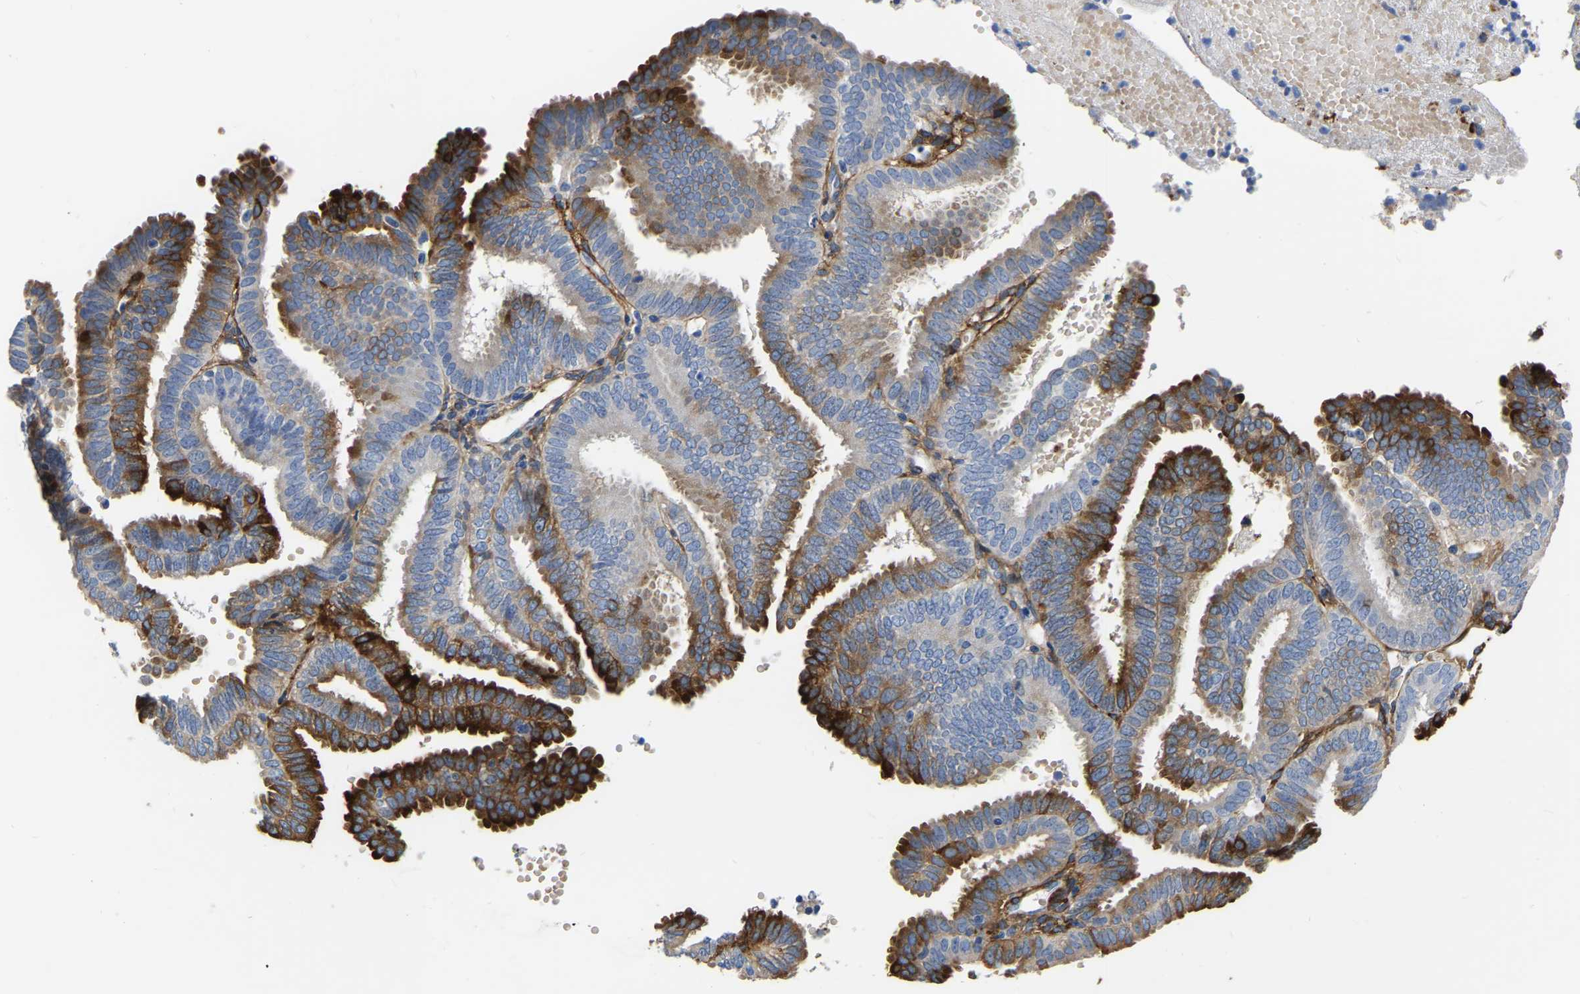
{"staining": {"intensity": "moderate", "quantity": "25%-75%", "location": "cytoplasmic/membranous"}, "tissue": "endometrial cancer", "cell_type": "Tumor cells", "image_type": "cancer", "snomed": [{"axis": "morphology", "description": "Adenocarcinoma, NOS"}, {"axis": "topography", "description": "Endometrium"}], "caption": "This image demonstrates IHC staining of human endometrial cancer (adenocarcinoma), with medium moderate cytoplasmic/membranous expression in about 25%-75% of tumor cells.", "gene": "COL6A1", "patient": {"sex": "female", "age": 58}}